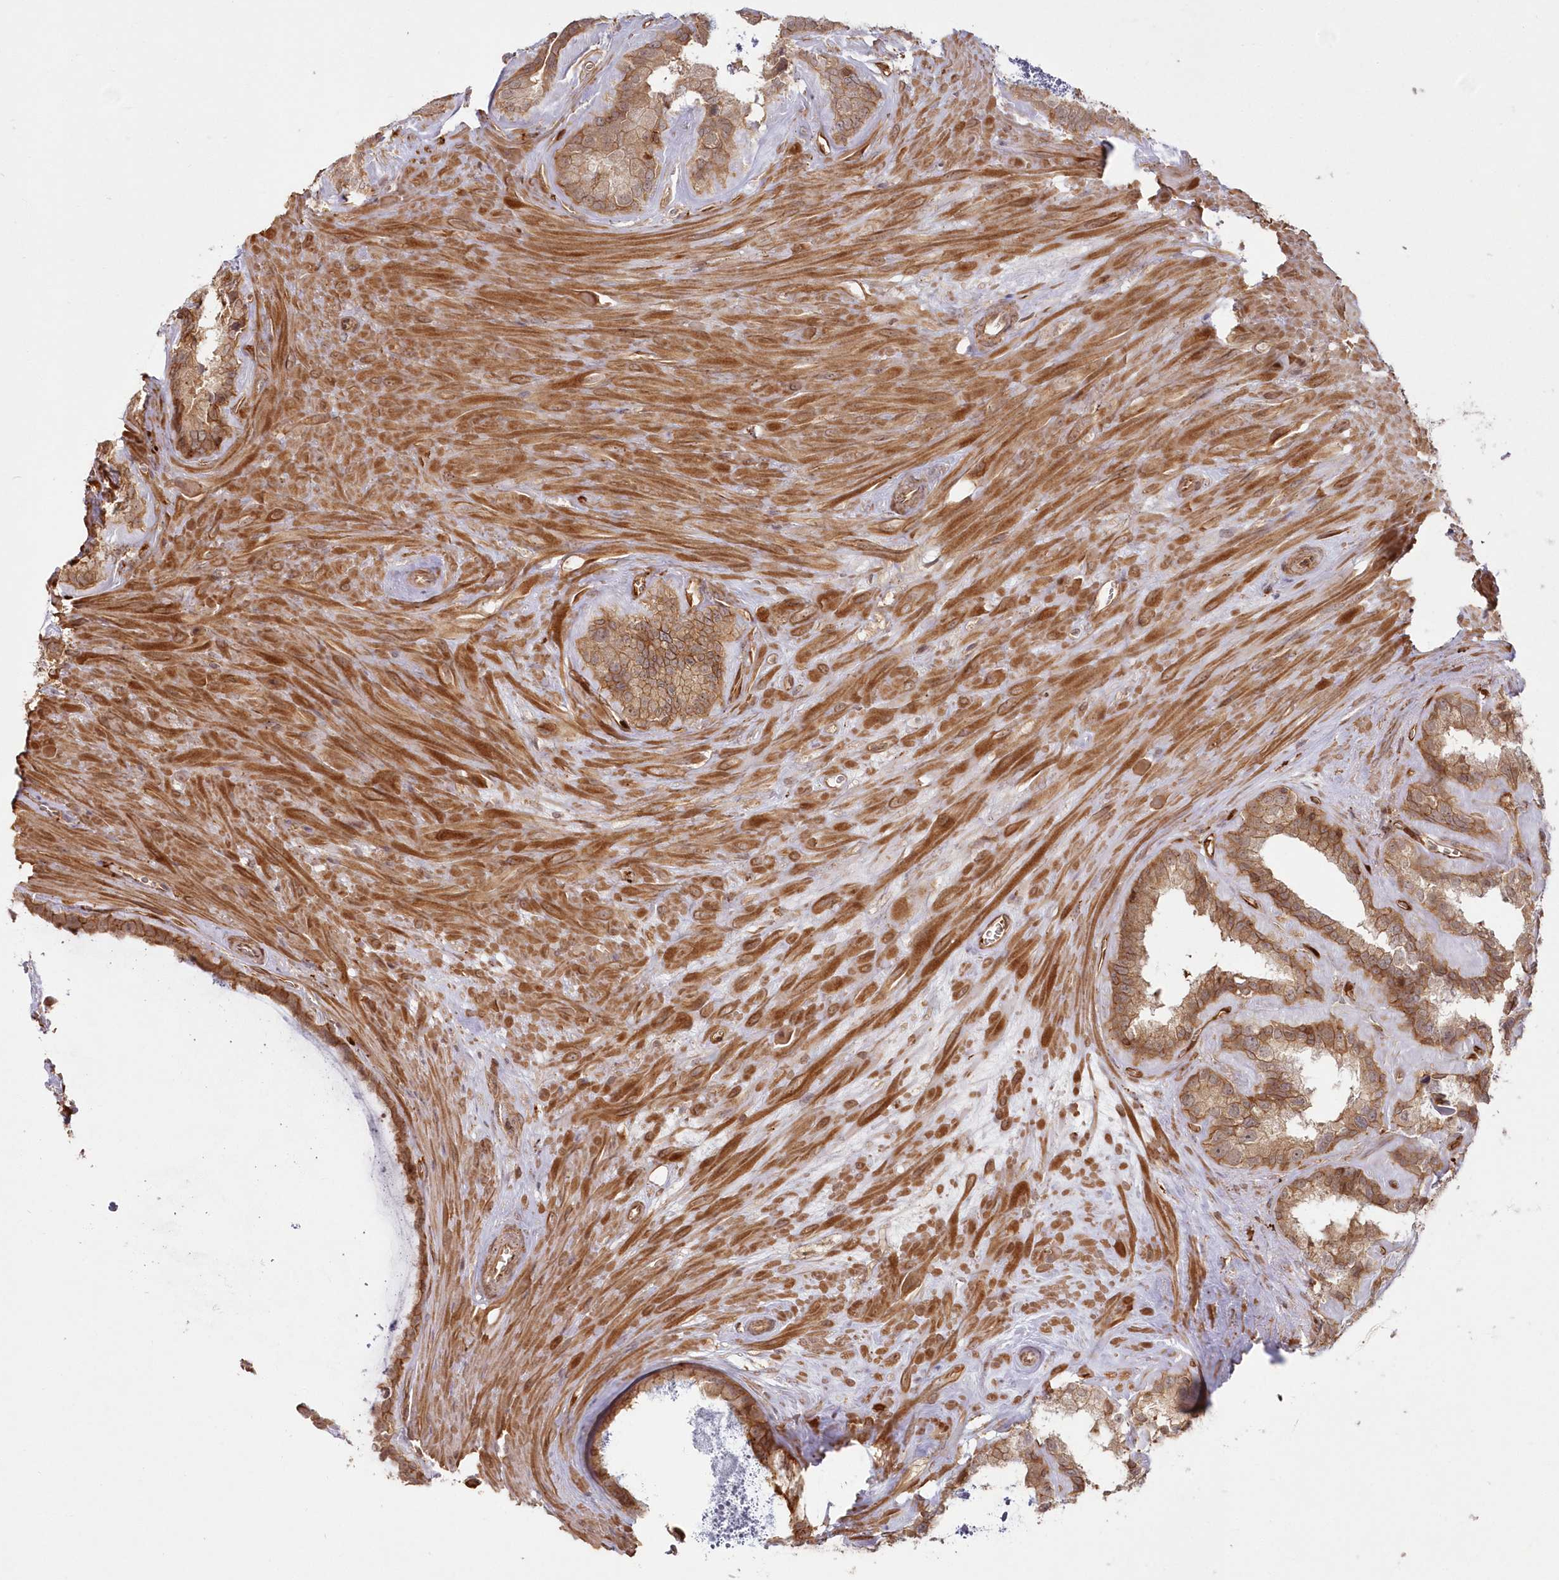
{"staining": {"intensity": "moderate", "quantity": ">75%", "location": "cytoplasmic/membranous"}, "tissue": "seminal vesicle", "cell_type": "Glandular cells", "image_type": "normal", "snomed": [{"axis": "morphology", "description": "Normal tissue, NOS"}, {"axis": "topography", "description": "Prostate"}, {"axis": "topography", "description": "Seminal veicle"}], "caption": "This image demonstrates immunohistochemistry staining of normal seminal vesicle, with medium moderate cytoplasmic/membranous expression in approximately >75% of glandular cells.", "gene": "RGCC", "patient": {"sex": "male", "age": 59}}